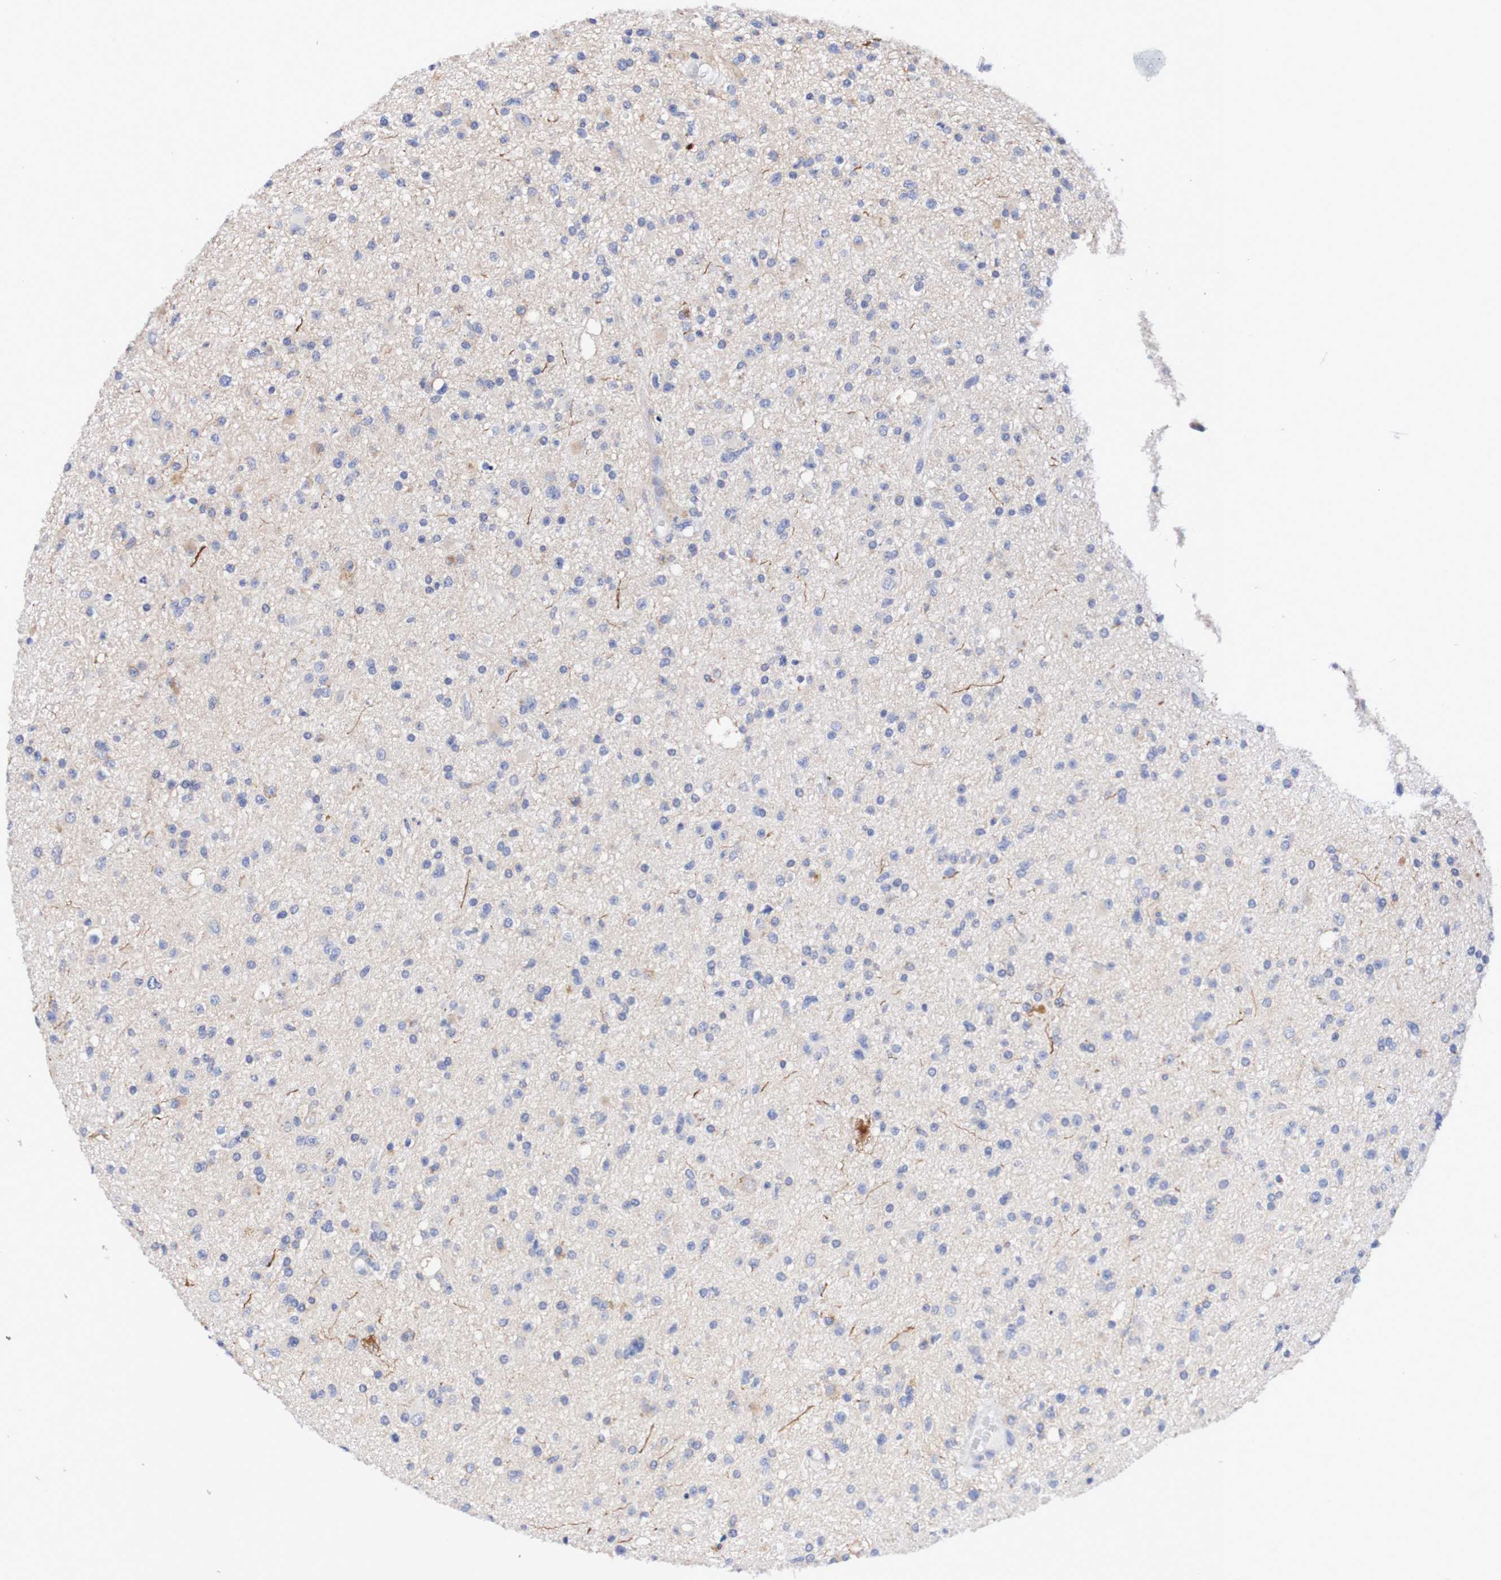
{"staining": {"intensity": "negative", "quantity": "none", "location": "none"}, "tissue": "glioma", "cell_type": "Tumor cells", "image_type": "cancer", "snomed": [{"axis": "morphology", "description": "Glioma, malignant, High grade"}, {"axis": "topography", "description": "Brain"}], "caption": "High magnification brightfield microscopy of glioma stained with DAB (3,3'-diaminobenzidine) (brown) and counterstained with hematoxylin (blue): tumor cells show no significant positivity.", "gene": "SEZ6", "patient": {"sex": "male", "age": 33}}